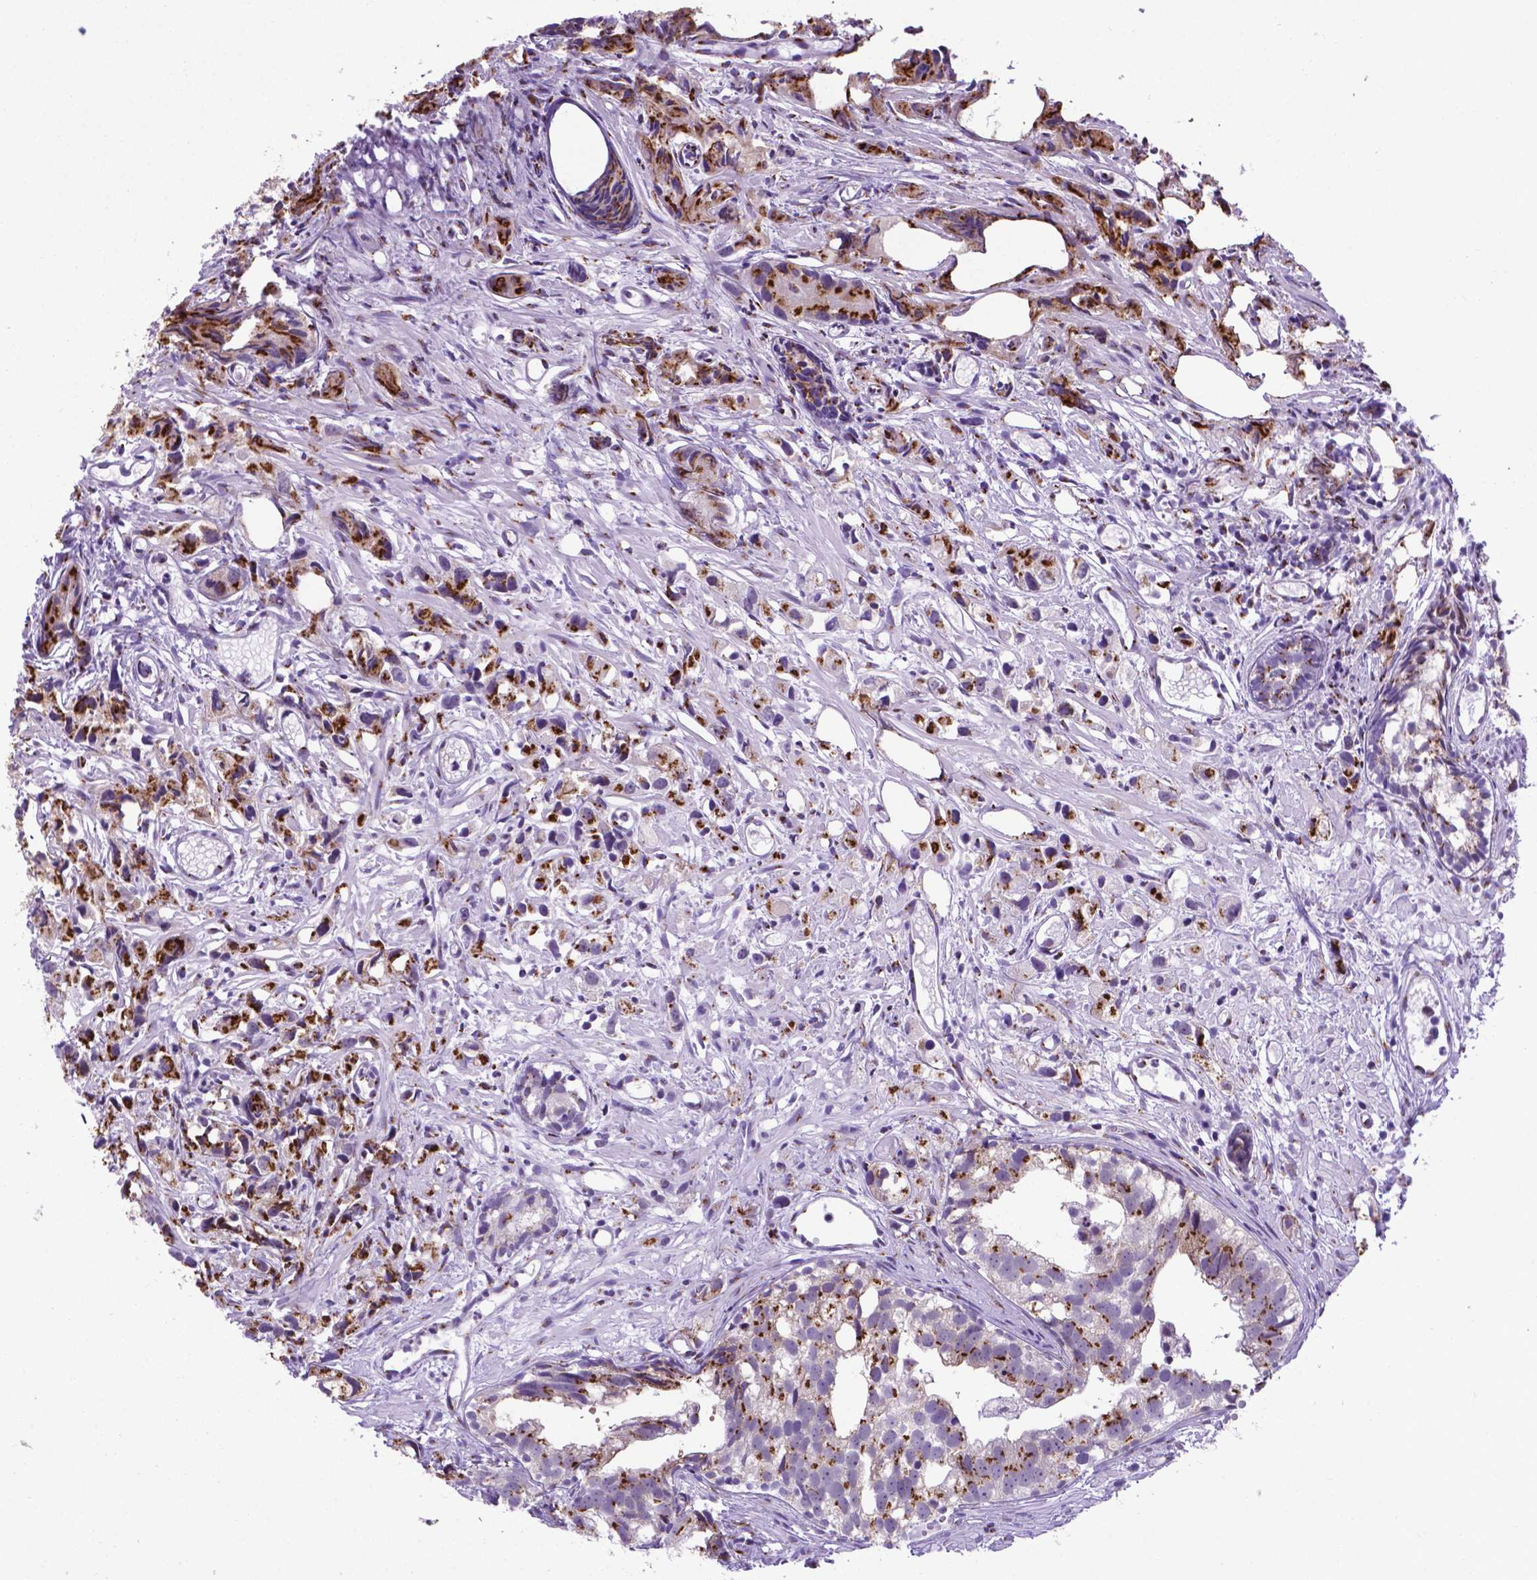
{"staining": {"intensity": "strong", "quantity": "25%-75%", "location": "cytoplasmic/membranous"}, "tissue": "prostate cancer", "cell_type": "Tumor cells", "image_type": "cancer", "snomed": [{"axis": "morphology", "description": "Adenocarcinoma, High grade"}, {"axis": "topography", "description": "Prostate"}], "caption": "Brown immunohistochemical staining in human prostate cancer (adenocarcinoma (high-grade)) reveals strong cytoplasmic/membranous expression in approximately 25%-75% of tumor cells. The protein of interest is stained brown, and the nuclei are stained in blue (DAB (3,3'-diaminobenzidine) IHC with brightfield microscopy, high magnification).", "gene": "MRPL10", "patient": {"sex": "male", "age": 68}}